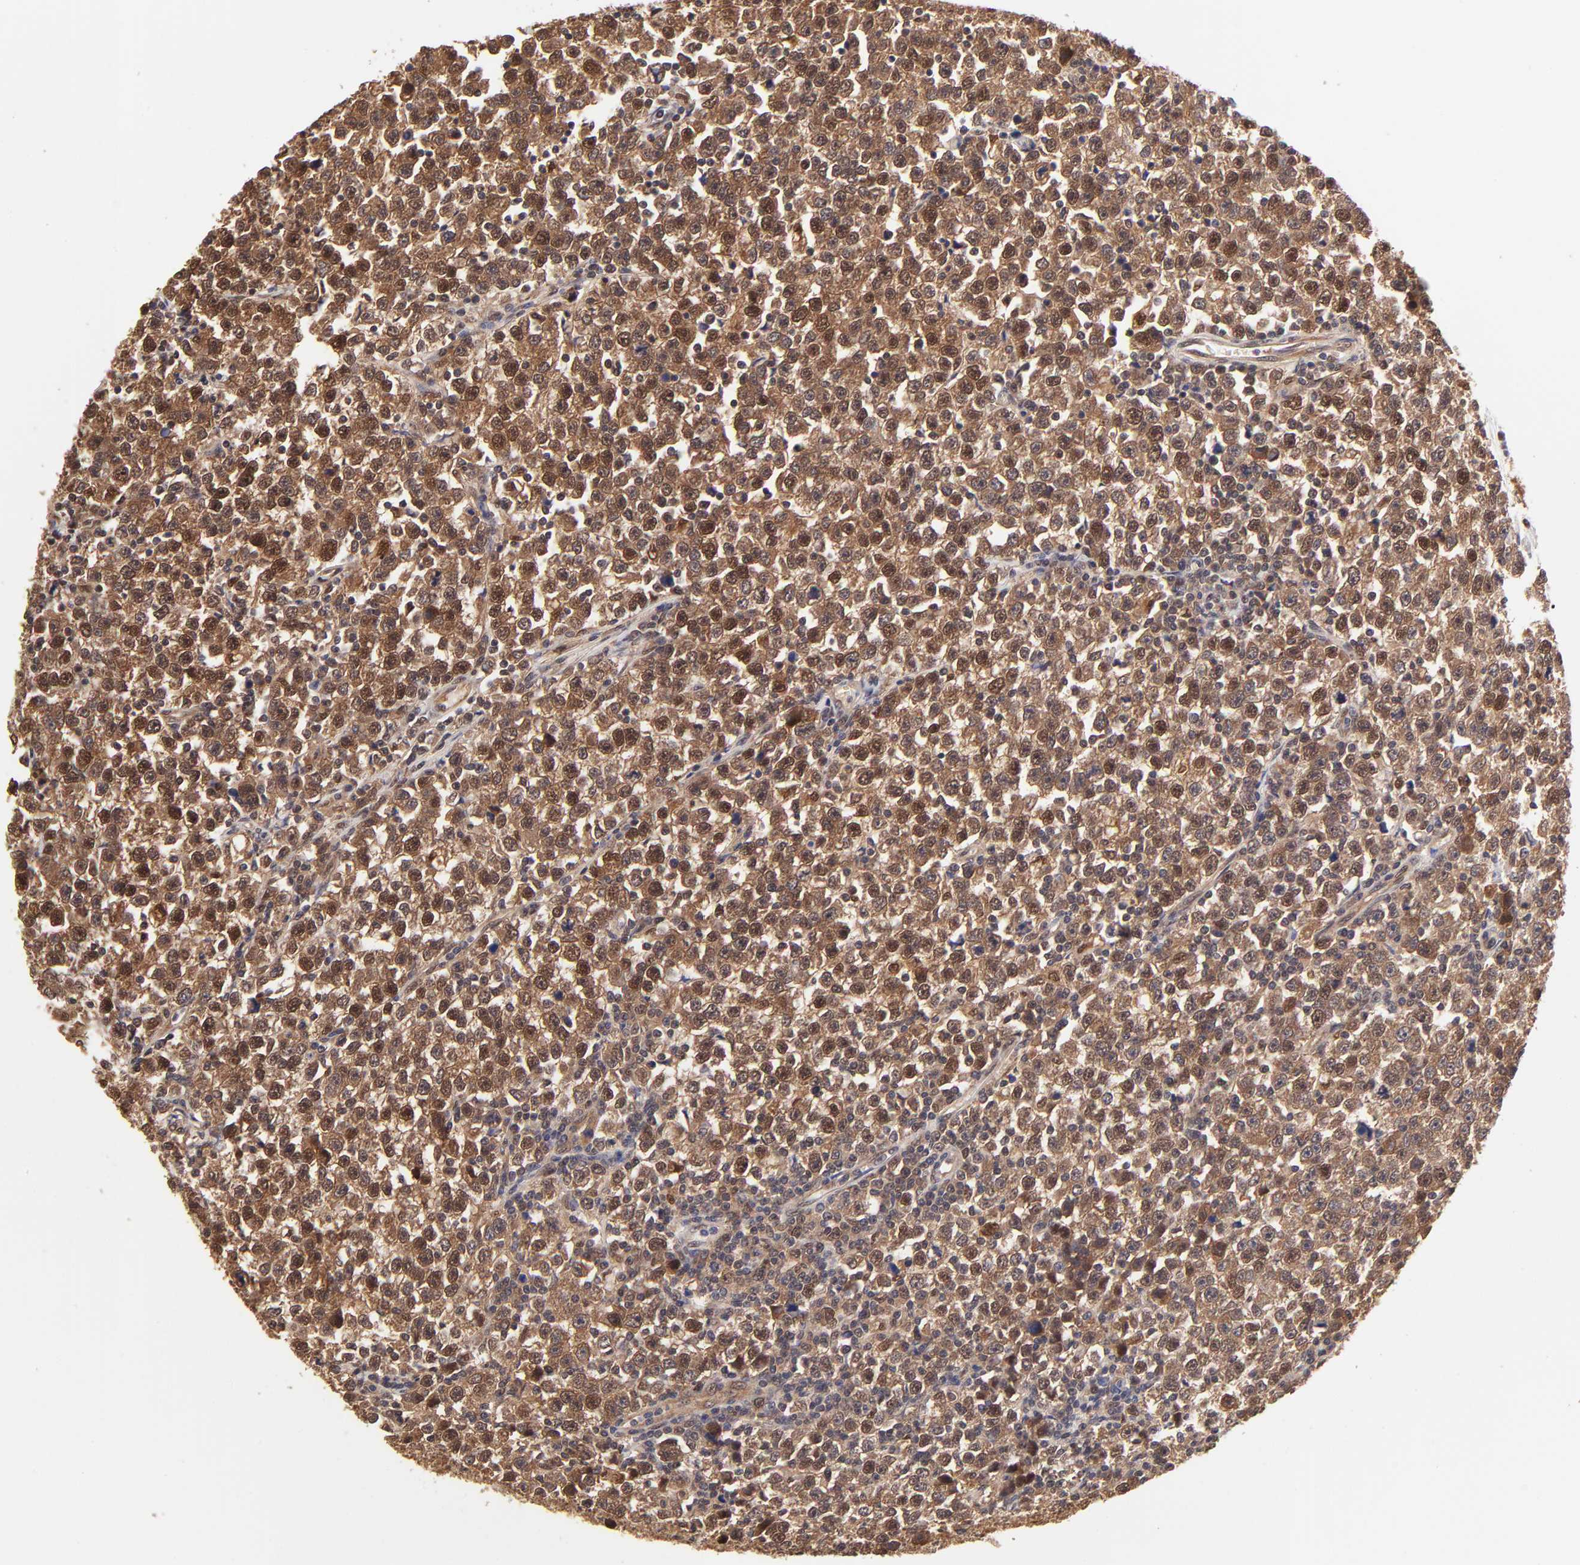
{"staining": {"intensity": "moderate", "quantity": "<25%", "location": "cytoplasmic/membranous,nuclear"}, "tissue": "testis cancer", "cell_type": "Tumor cells", "image_type": "cancer", "snomed": [{"axis": "morphology", "description": "Seminoma, NOS"}, {"axis": "topography", "description": "Testis"}], "caption": "Immunohistochemical staining of testis cancer (seminoma) displays moderate cytoplasmic/membranous and nuclear protein staining in about <25% of tumor cells. Immunohistochemistry stains the protein of interest in brown and the nuclei are stained blue.", "gene": "PSMC4", "patient": {"sex": "male", "age": 43}}